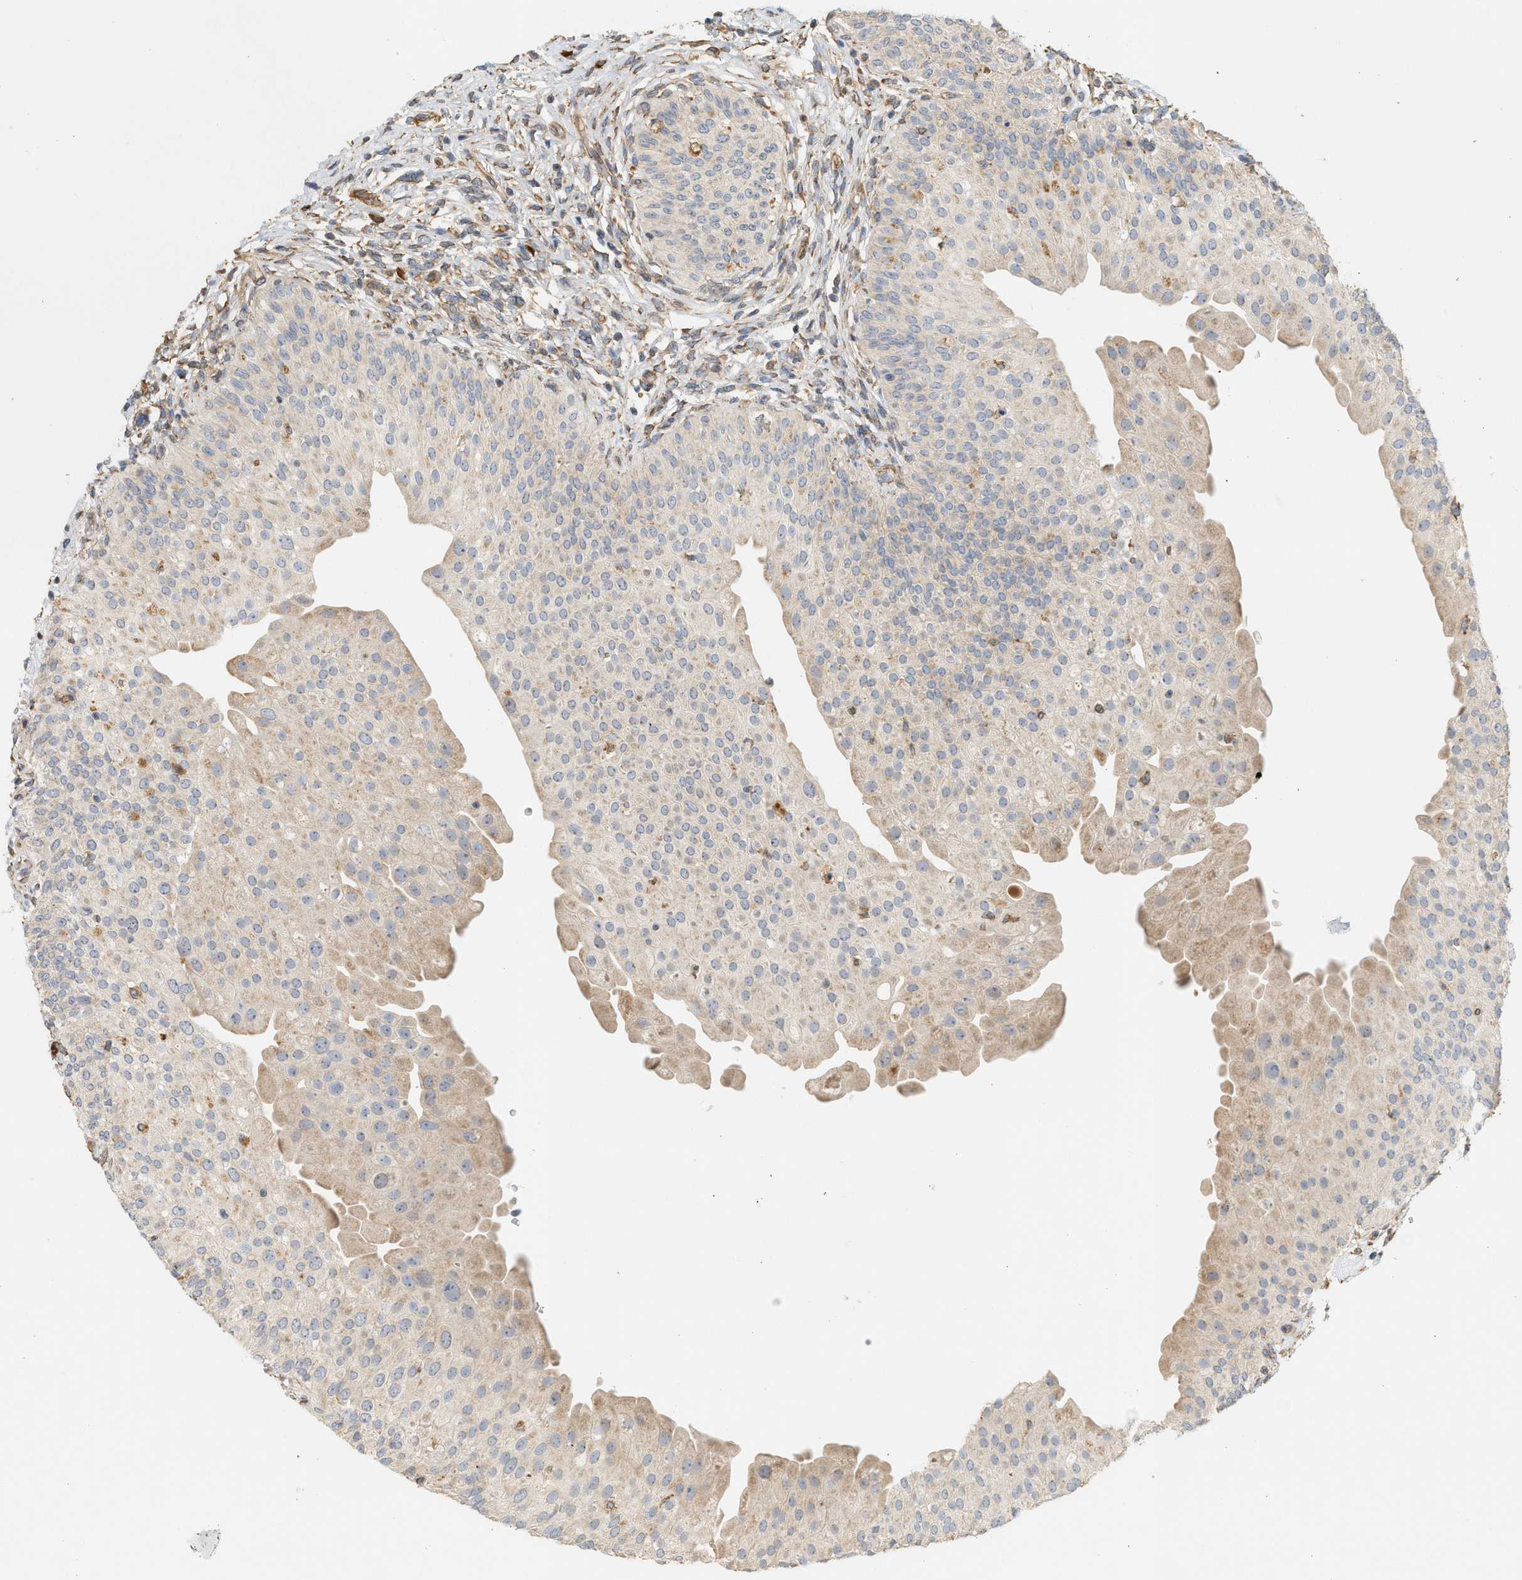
{"staining": {"intensity": "weak", "quantity": ">75%", "location": "cytoplasmic/membranous"}, "tissue": "urinary bladder", "cell_type": "Urothelial cells", "image_type": "normal", "snomed": [{"axis": "morphology", "description": "Normal tissue, NOS"}, {"axis": "topography", "description": "Urinary bladder"}], "caption": "IHC photomicrograph of unremarkable urinary bladder: human urinary bladder stained using immunohistochemistry shows low levels of weak protein expression localized specifically in the cytoplasmic/membranous of urothelial cells, appearing as a cytoplasmic/membranous brown color.", "gene": "SVOP", "patient": {"sex": "male", "age": 46}}